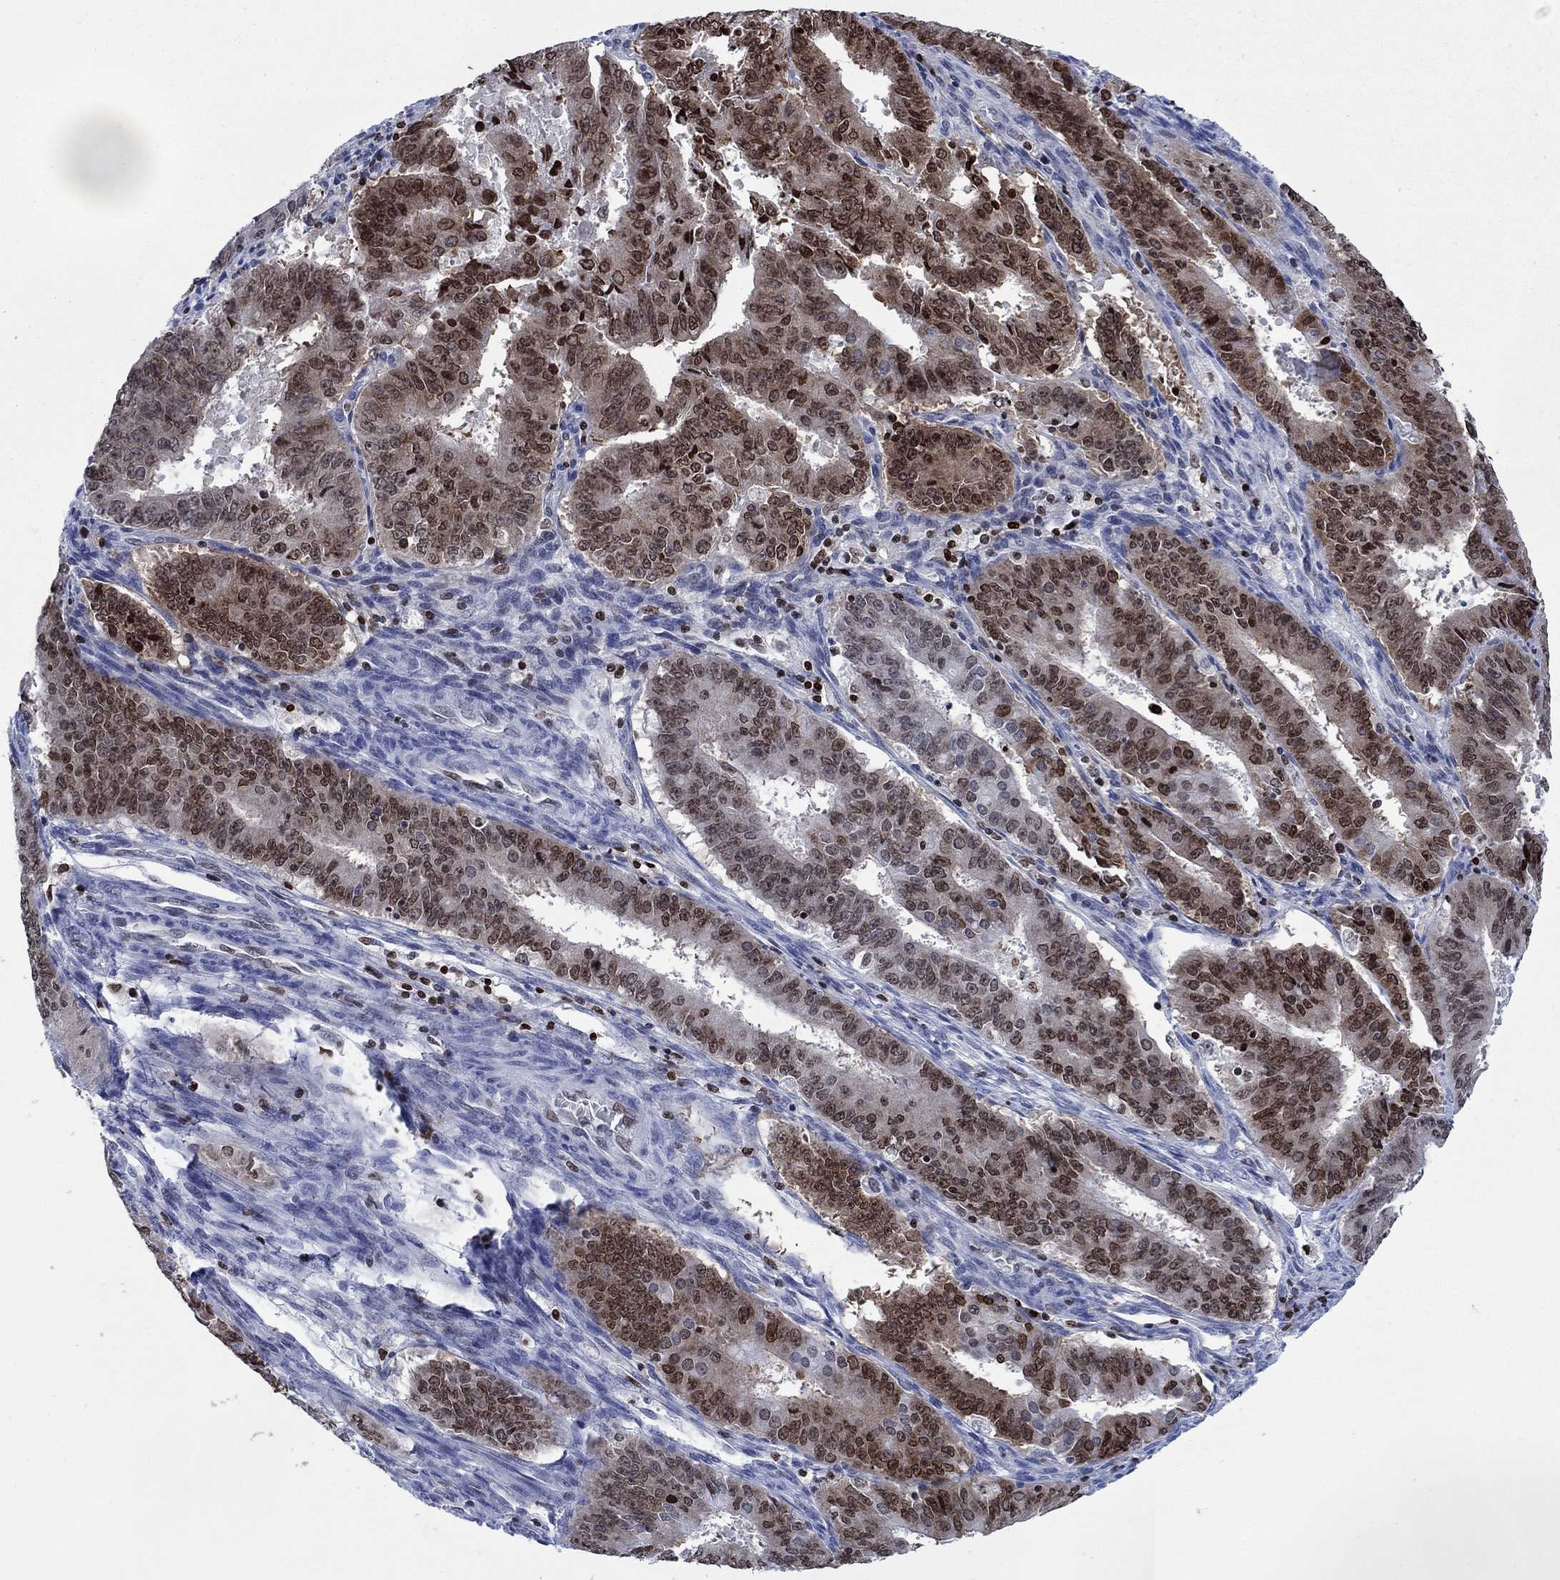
{"staining": {"intensity": "strong", "quantity": "25%-75%", "location": "nuclear"}, "tissue": "ovarian cancer", "cell_type": "Tumor cells", "image_type": "cancer", "snomed": [{"axis": "morphology", "description": "Carcinoma, endometroid"}, {"axis": "topography", "description": "Ovary"}], "caption": "The immunohistochemical stain shows strong nuclear positivity in tumor cells of ovarian cancer (endometroid carcinoma) tissue. Nuclei are stained in blue.", "gene": "HMGA1", "patient": {"sex": "female", "age": 42}}